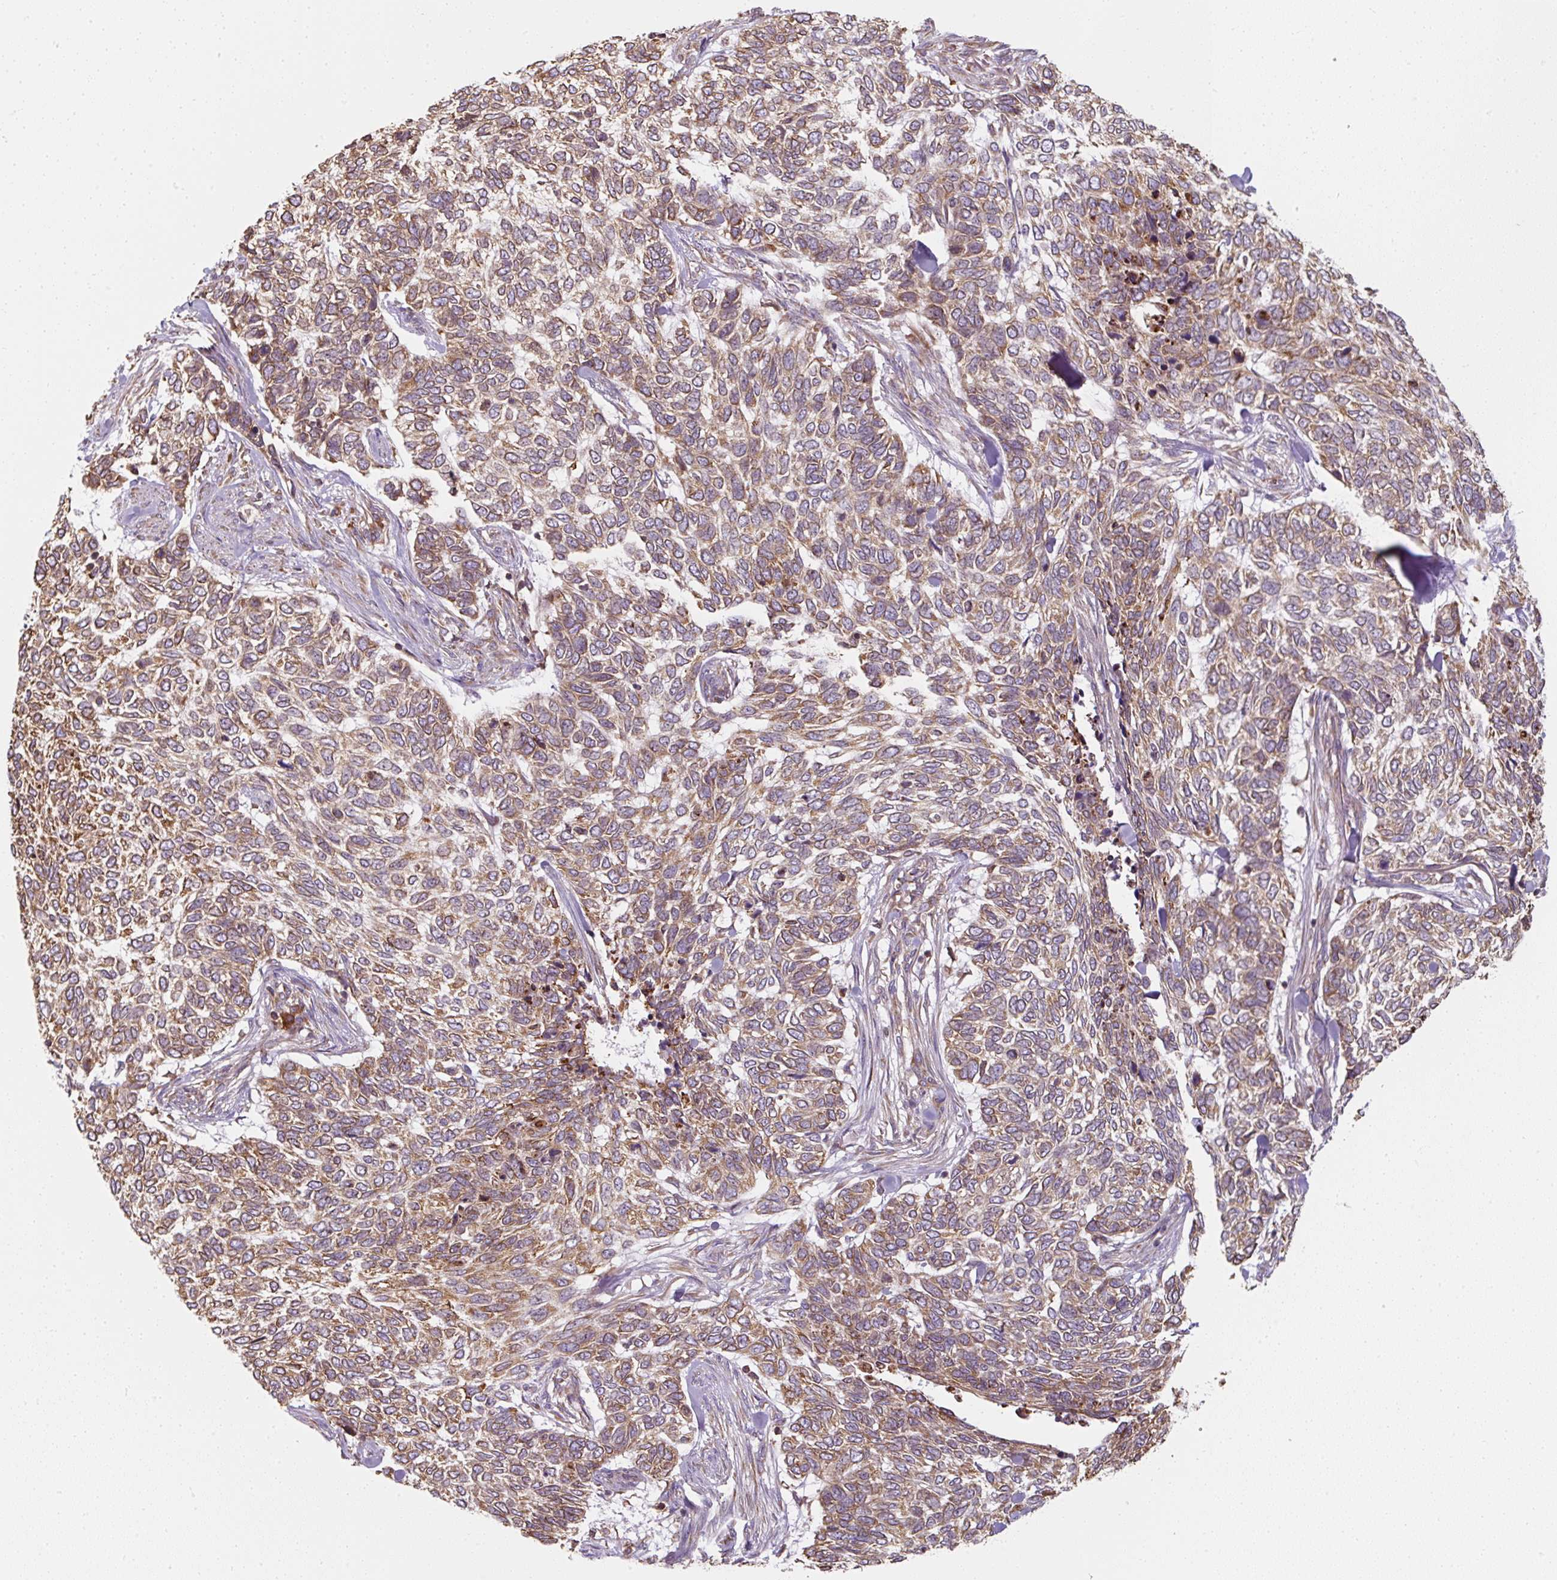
{"staining": {"intensity": "moderate", "quantity": ">75%", "location": "cytoplasmic/membranous"}, "tissue": "skin cancer", "cell_type": "Tumor cells", "image_type": "cancer", "snomed": [{"axis": "morphology", "description": "Basal cell carcinoma"}, {"axis": "topography", "description": "Skin"}], "caption": "IHC staining of basal cell carcinoma (skin), which reveals medium levels of moderate cytoplasmic/membranous staining in about >75% of tumor cells indicating moderate cytoplasmic/membranous protein staining. The staining was performed using DAB (3,3'-diaminobenzidine) (brown) for protein detection and nuclei were counterstained in hematoxylin (blue).", "gene": "PRKCSH", "patient": {"sex": "female", "age": 65}}